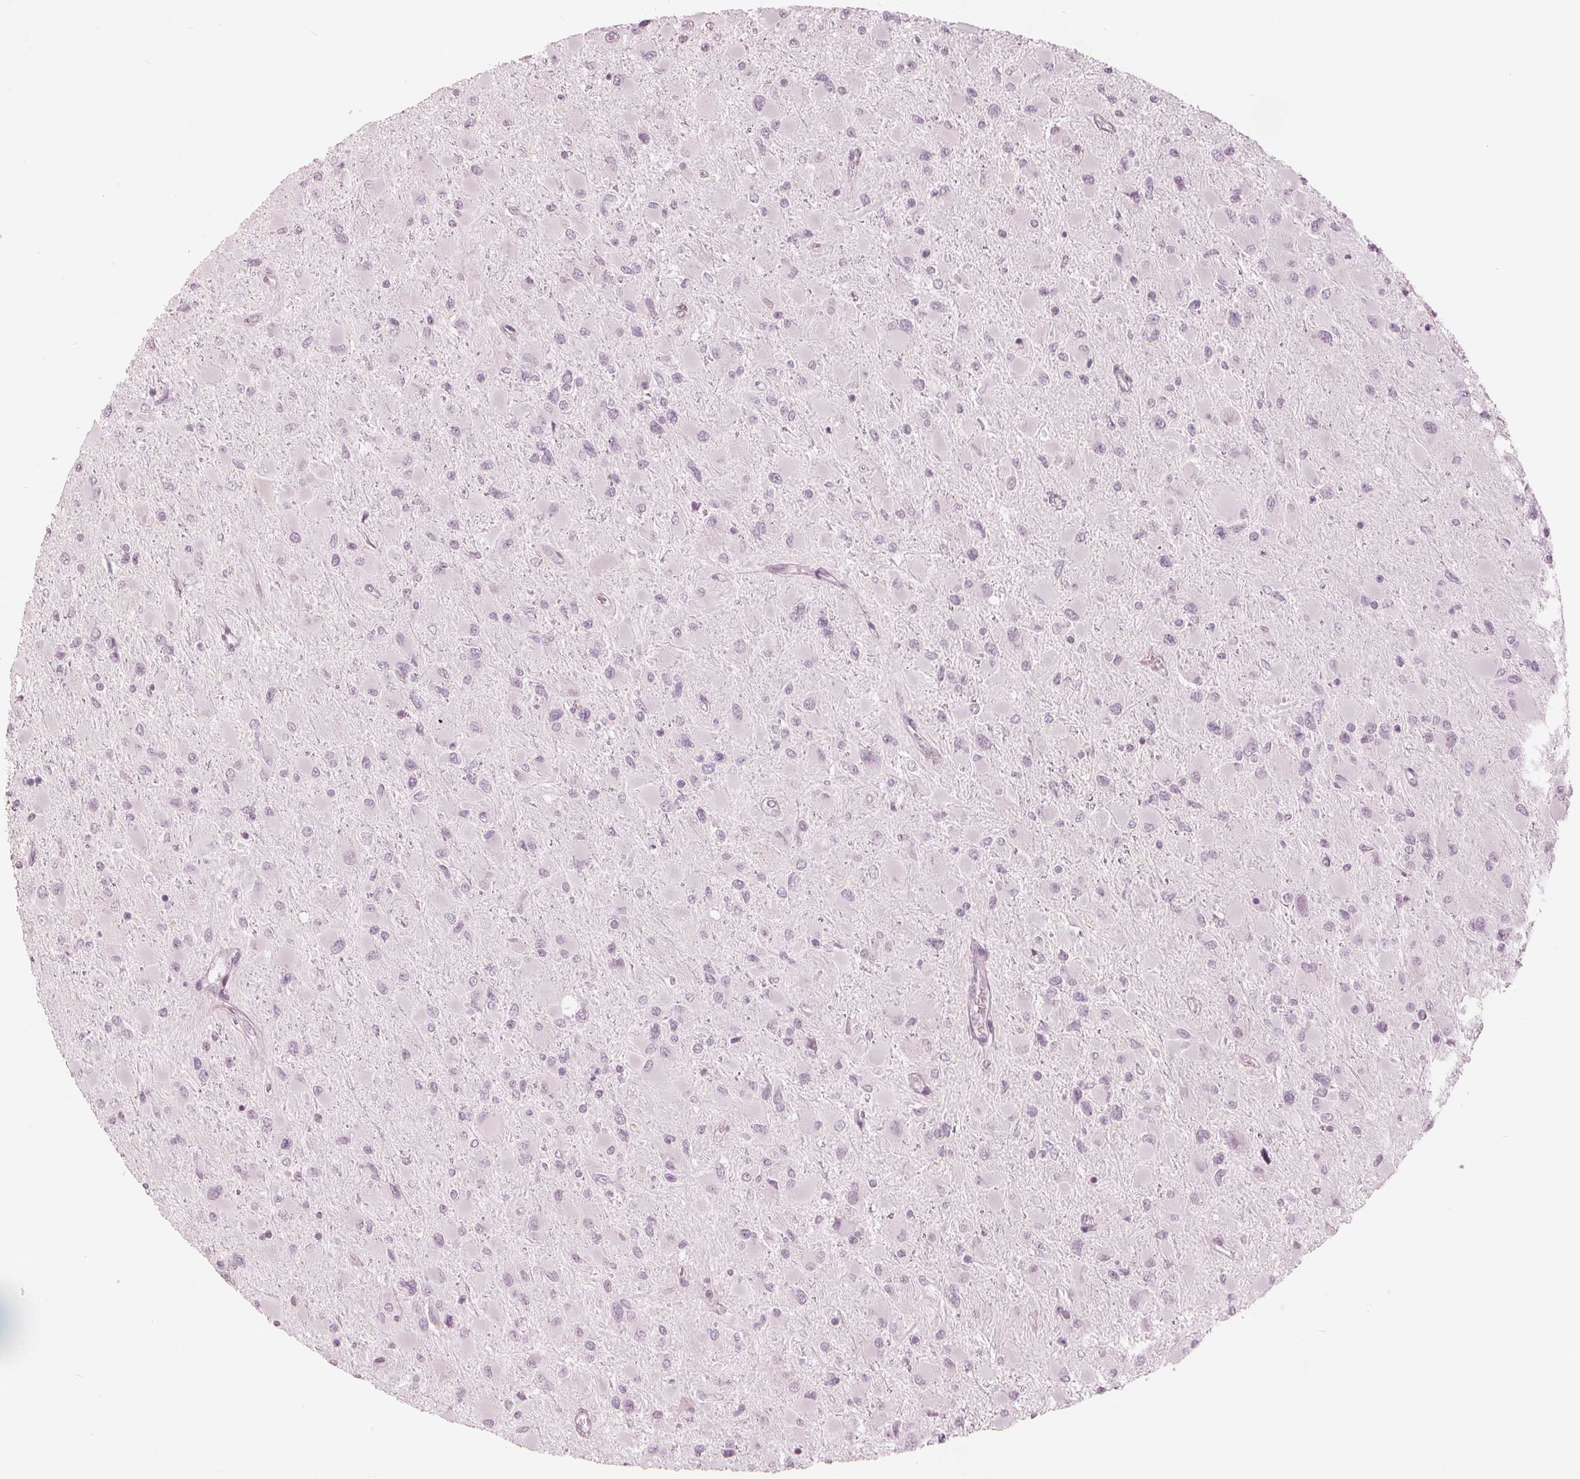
{"staining": {"intensity": "negative", "quantity": "none", "location": "none"}, "tissue": "glioma", "cell_type": "Tumor cells", "image_type": "cancer", "snomed": [{"axis": "morphology", "description": "Glioma, malignant, High grade"}, {"axis": "topography", "description": "Cerebral cortex"}], "caption": "Image shows no protein expression in tumor cells of glioma tissue.", "gene": "PAEP", "patient": {"sex": "female", "age": 36}}